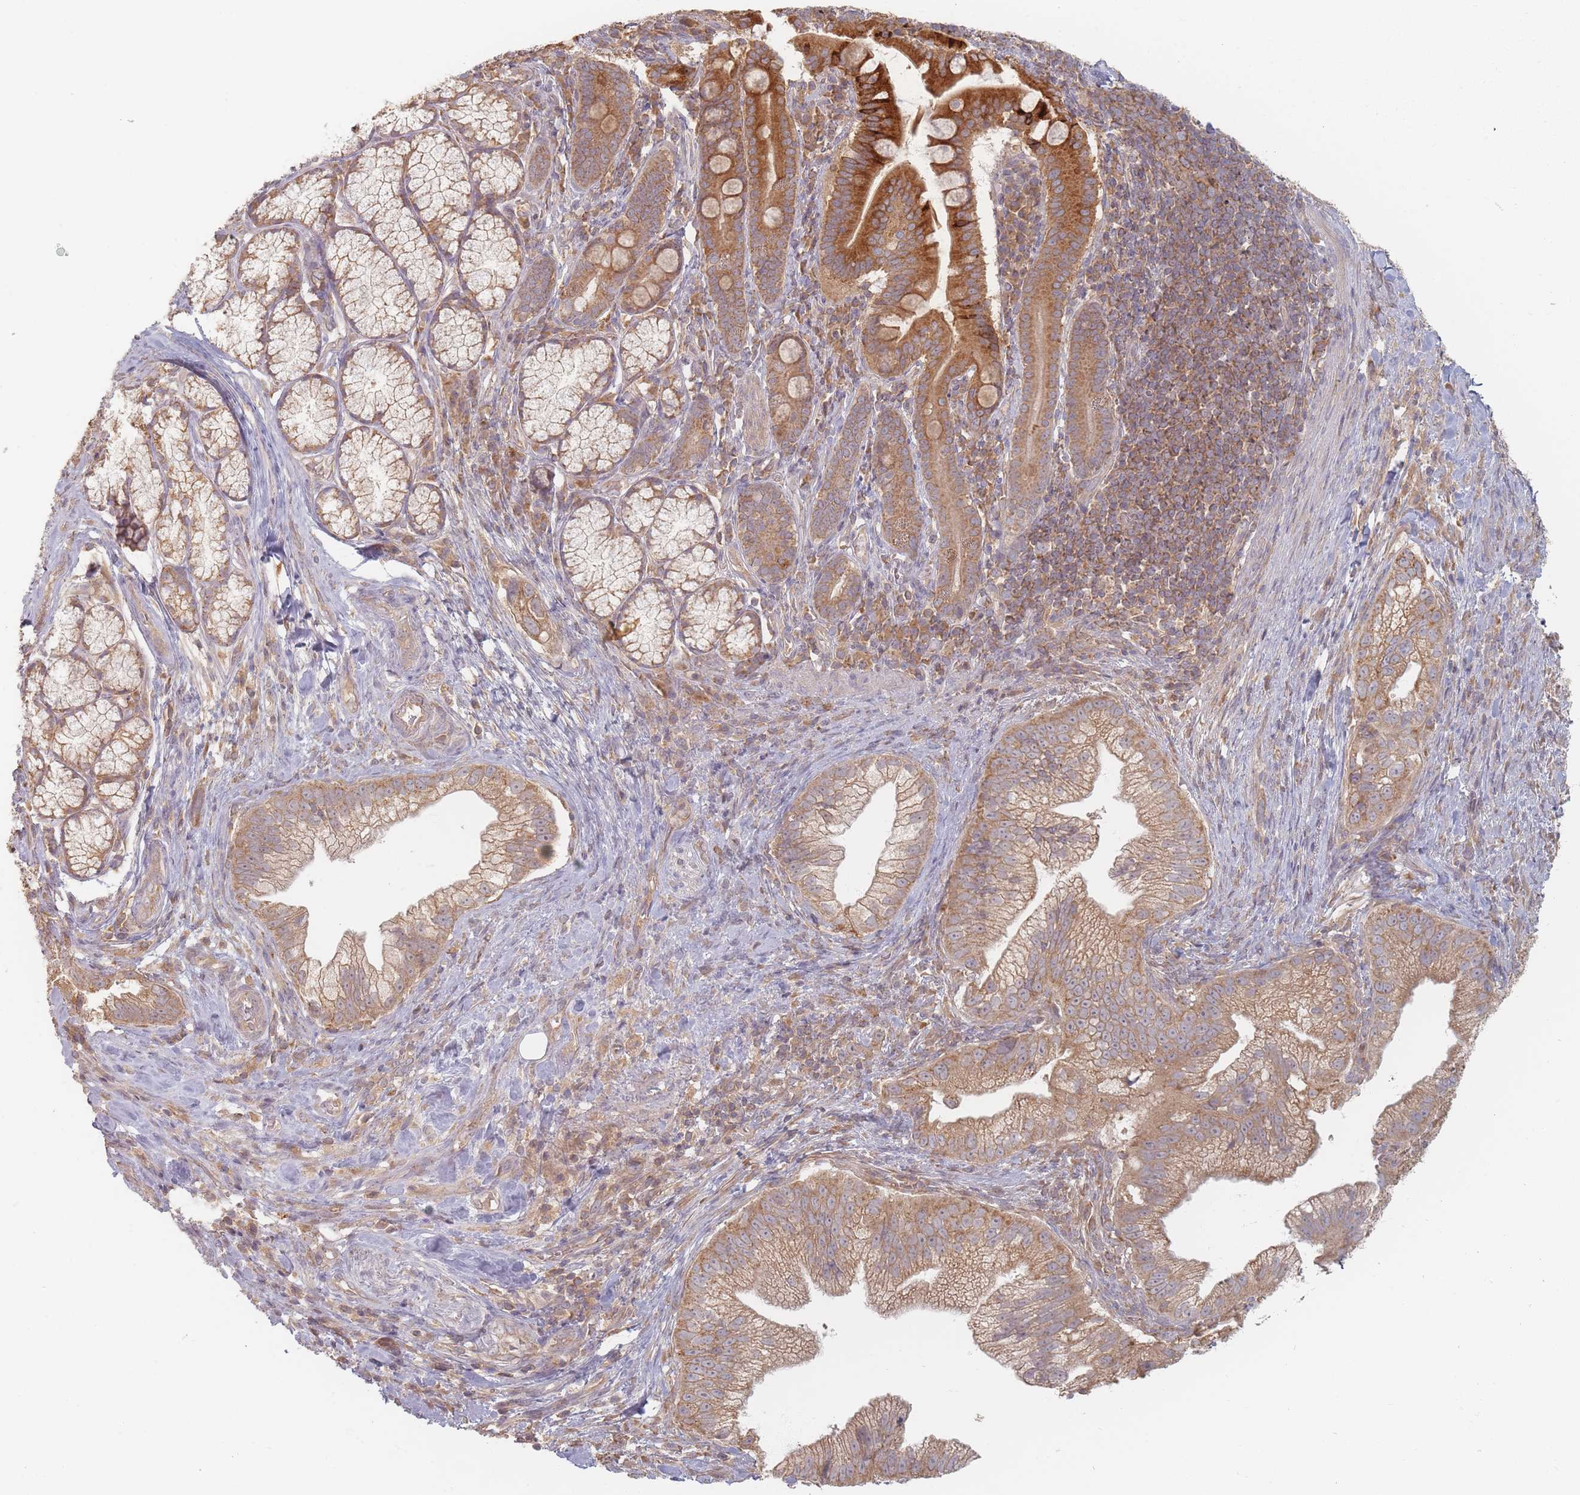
{"staining": {"intensity": "moderate", "quantity": ">75%", "location": "cytoplasmic/membranous"}, "tissue": "pancreatic cancer", "cell_type": "Tumor cells", "image_type": "cancer", "snomed": [{"axis": "morphology", "description": "Adenocarcinoma, NOS"}, {"axis": "topography", "description": "Pancreas"}], "caption": "The image demonstrates staining of adenocarcinoma (pancreatic), revealing moderate cytoplasmic/membranous protein positivity (brown color) within tumor cells. Using DAB (brown) and hematoxylin (blue) stains, captured at high magnification using brightfield microscopy.", "gene": "SLC35F3", "patient": {"sex": "male", "age": 70}}